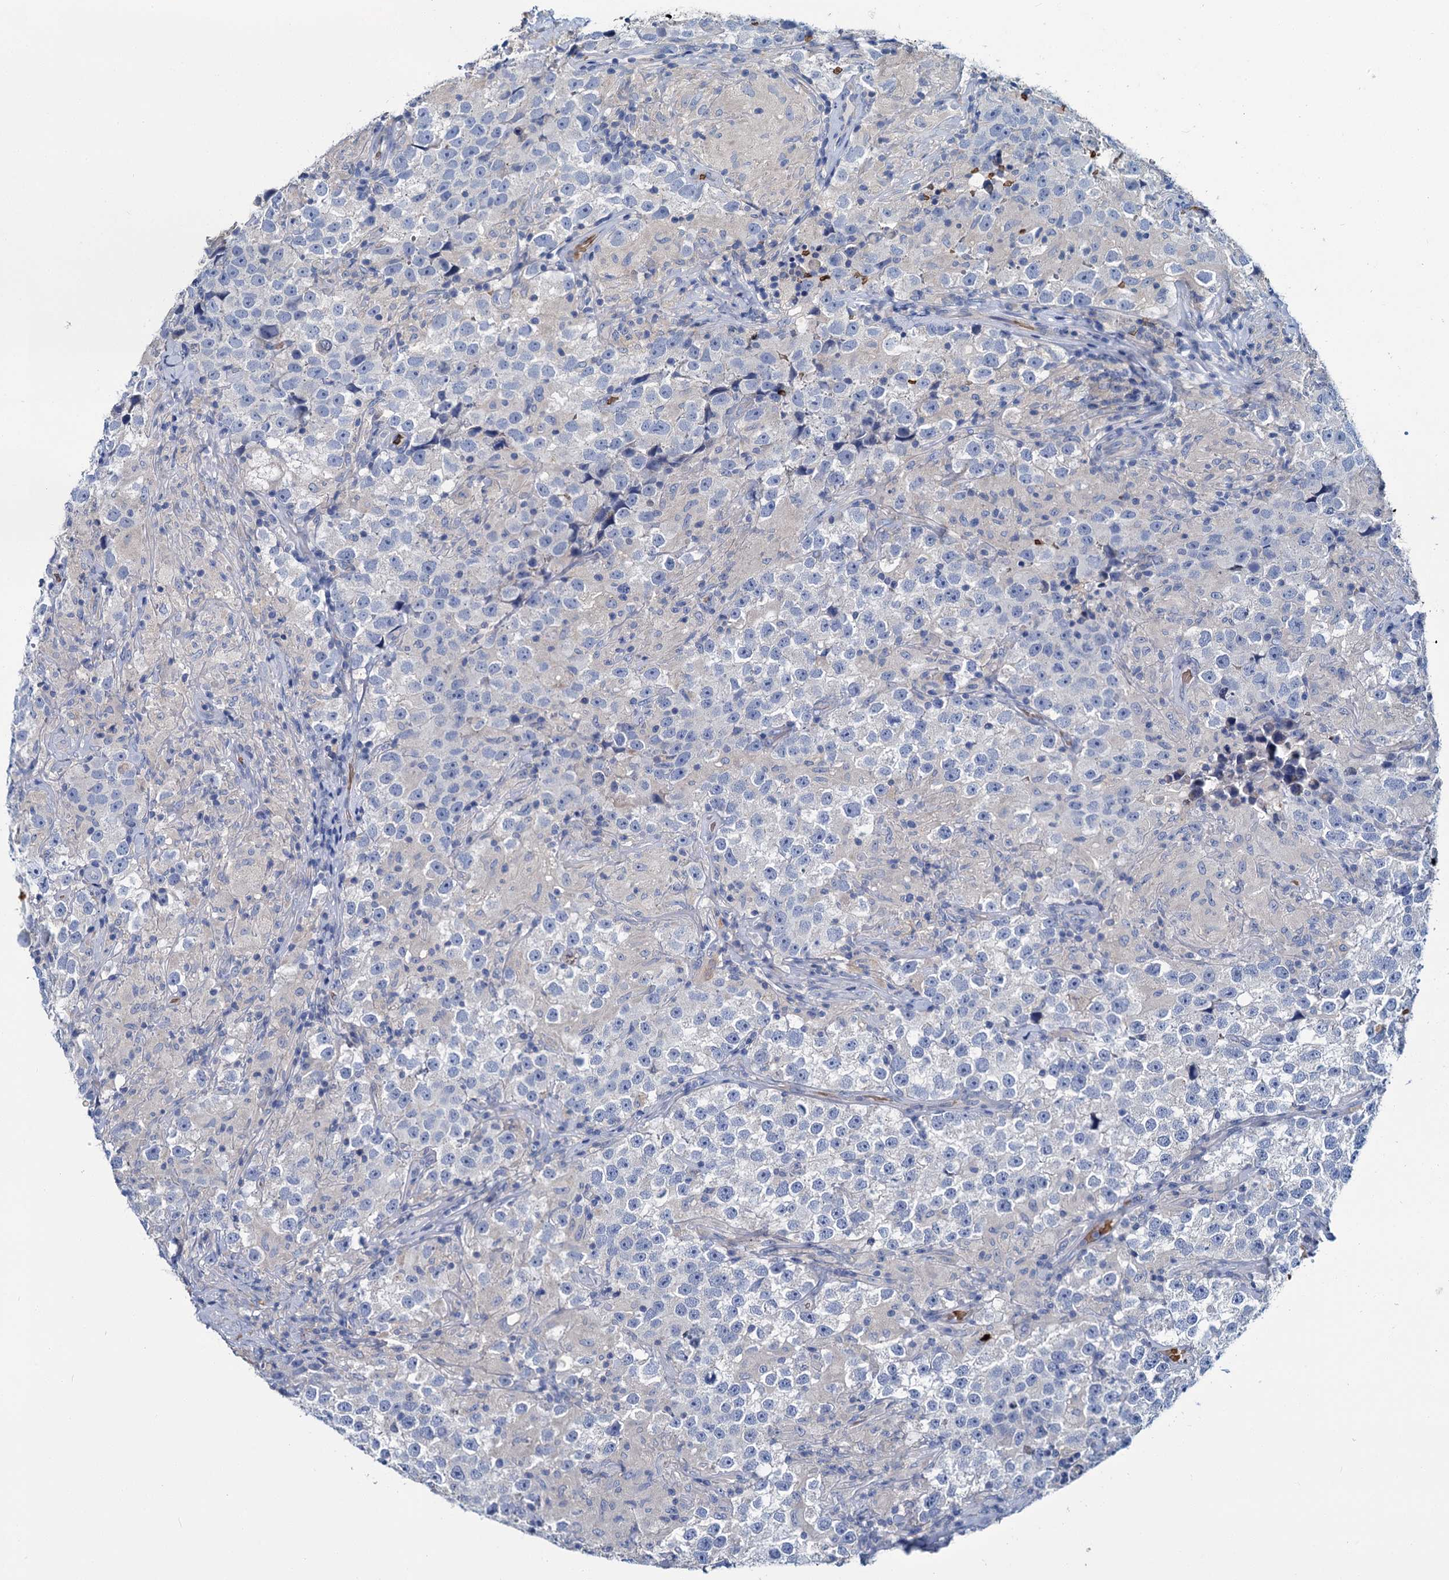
{"staining": {"intensity": "negative", "quantity": "none", "location": "none"}, "tissue": "testis cancer", "cell_type": "Tumor cells", "image_type": "cancer", "snomed": [{"axis": "morphology", "description": "Seminoma, NOS"}, {"axis": "topography", "description": "Testis"}], "caption": "Tumor cells show no significant expression in testis cancer.", "gene": "ATG2A", "patient": {"sex": "male", "age": 46}}